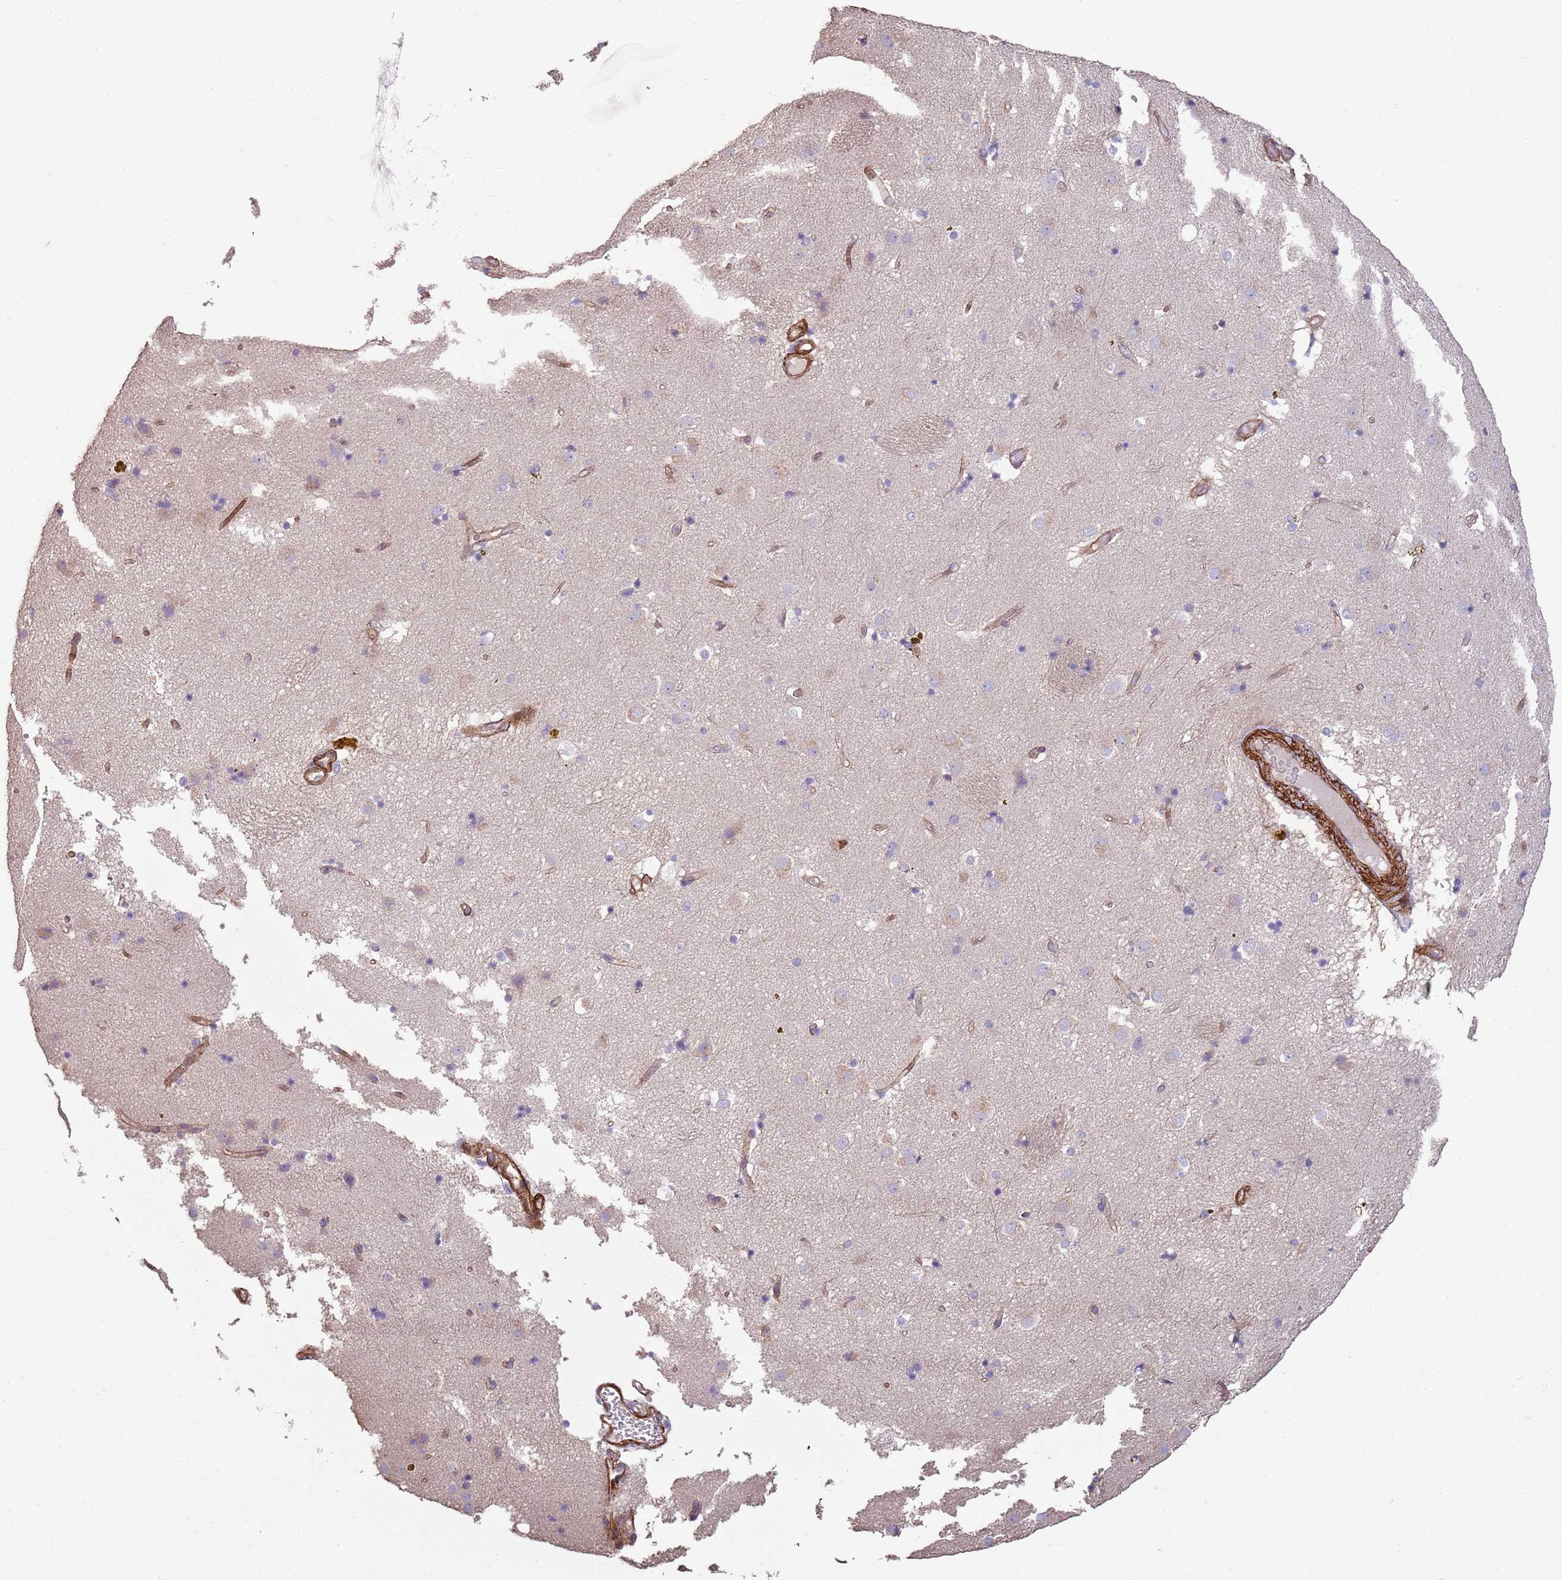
{"staining": {"intensity": "negative", "quantity": "none", "location": "none"}, "tissue": "caudate", "cell_type": "Glial cells", "image_type": "normal", "snomed": [{"axis": "morphology", "description": "Normal tissue, NOS"}, {"axis": "topography", "description": "Lateral ventricle wall"}], "caption": "Protein analysis of unremarkable caudate reveals no significant expression in glial cells.", "gene": "PHLPP2", "patient": {"sex": "male", "age": 70}}